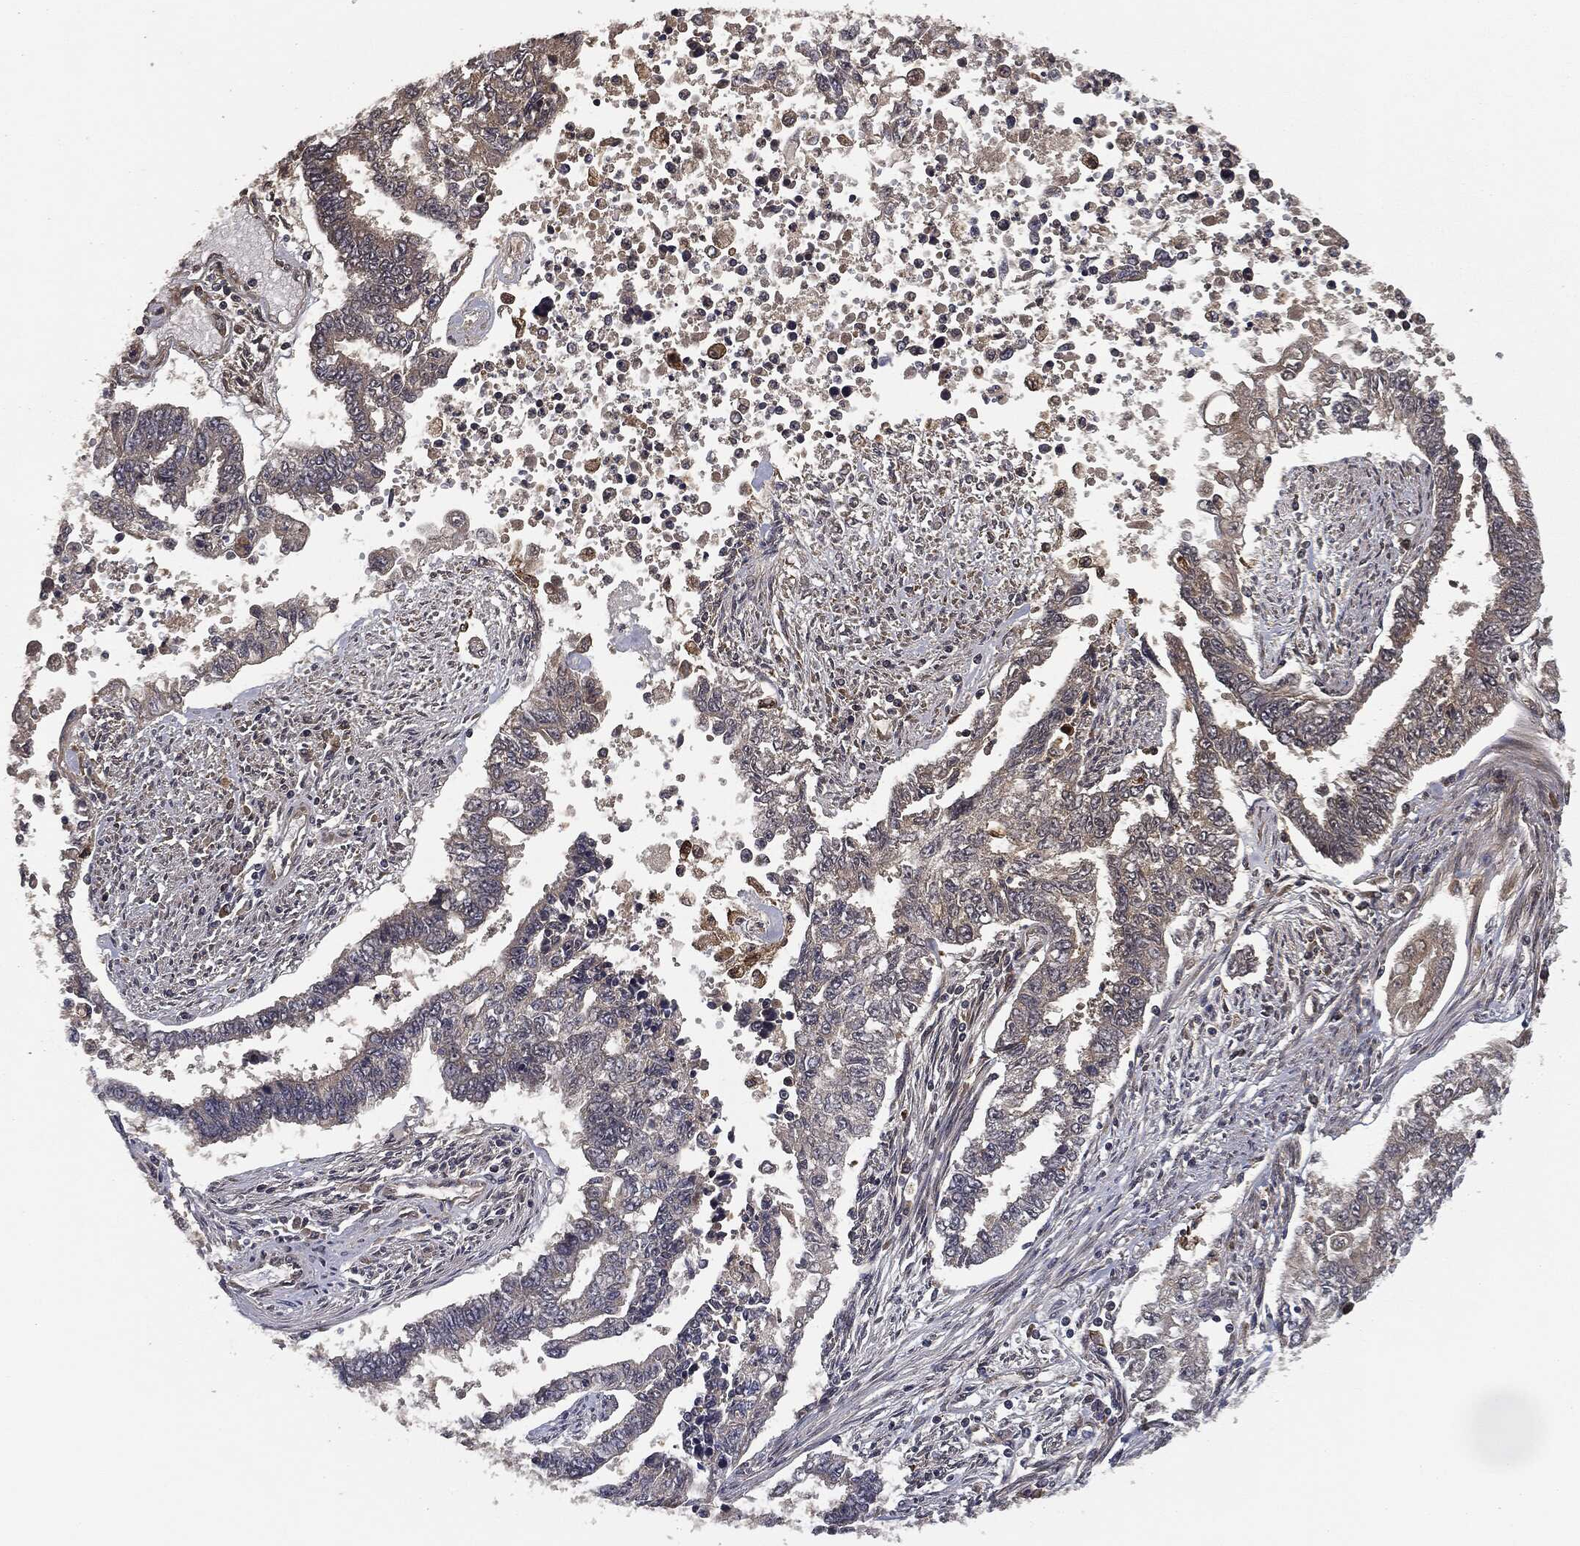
{"staining": {"intensity": "weak", "quantity": "25%-75%", "location": "cytoplasmic/membranous"}, "tissue": "endometrial cancer", "cell_type": "Tumor cells", "image_type": "cancer", "snomed": [{"axis": "morphology", "description": "Adenocarcinoma, NOS"}, {"axis": "topography", "description": "Uterus"}], "caption": "An immunohistochemistry (IHC) micrograph of neoplastic tissue is shown. Protein staining in brown highlights weak cytoplasmic/membranous positivity in endometrial cancer within tumor cells. (DAB IHC, brown staining for protein, blue staining for nuclei).", "gene": "MIER2", "patient": {"sex": "female", "age": 59}}